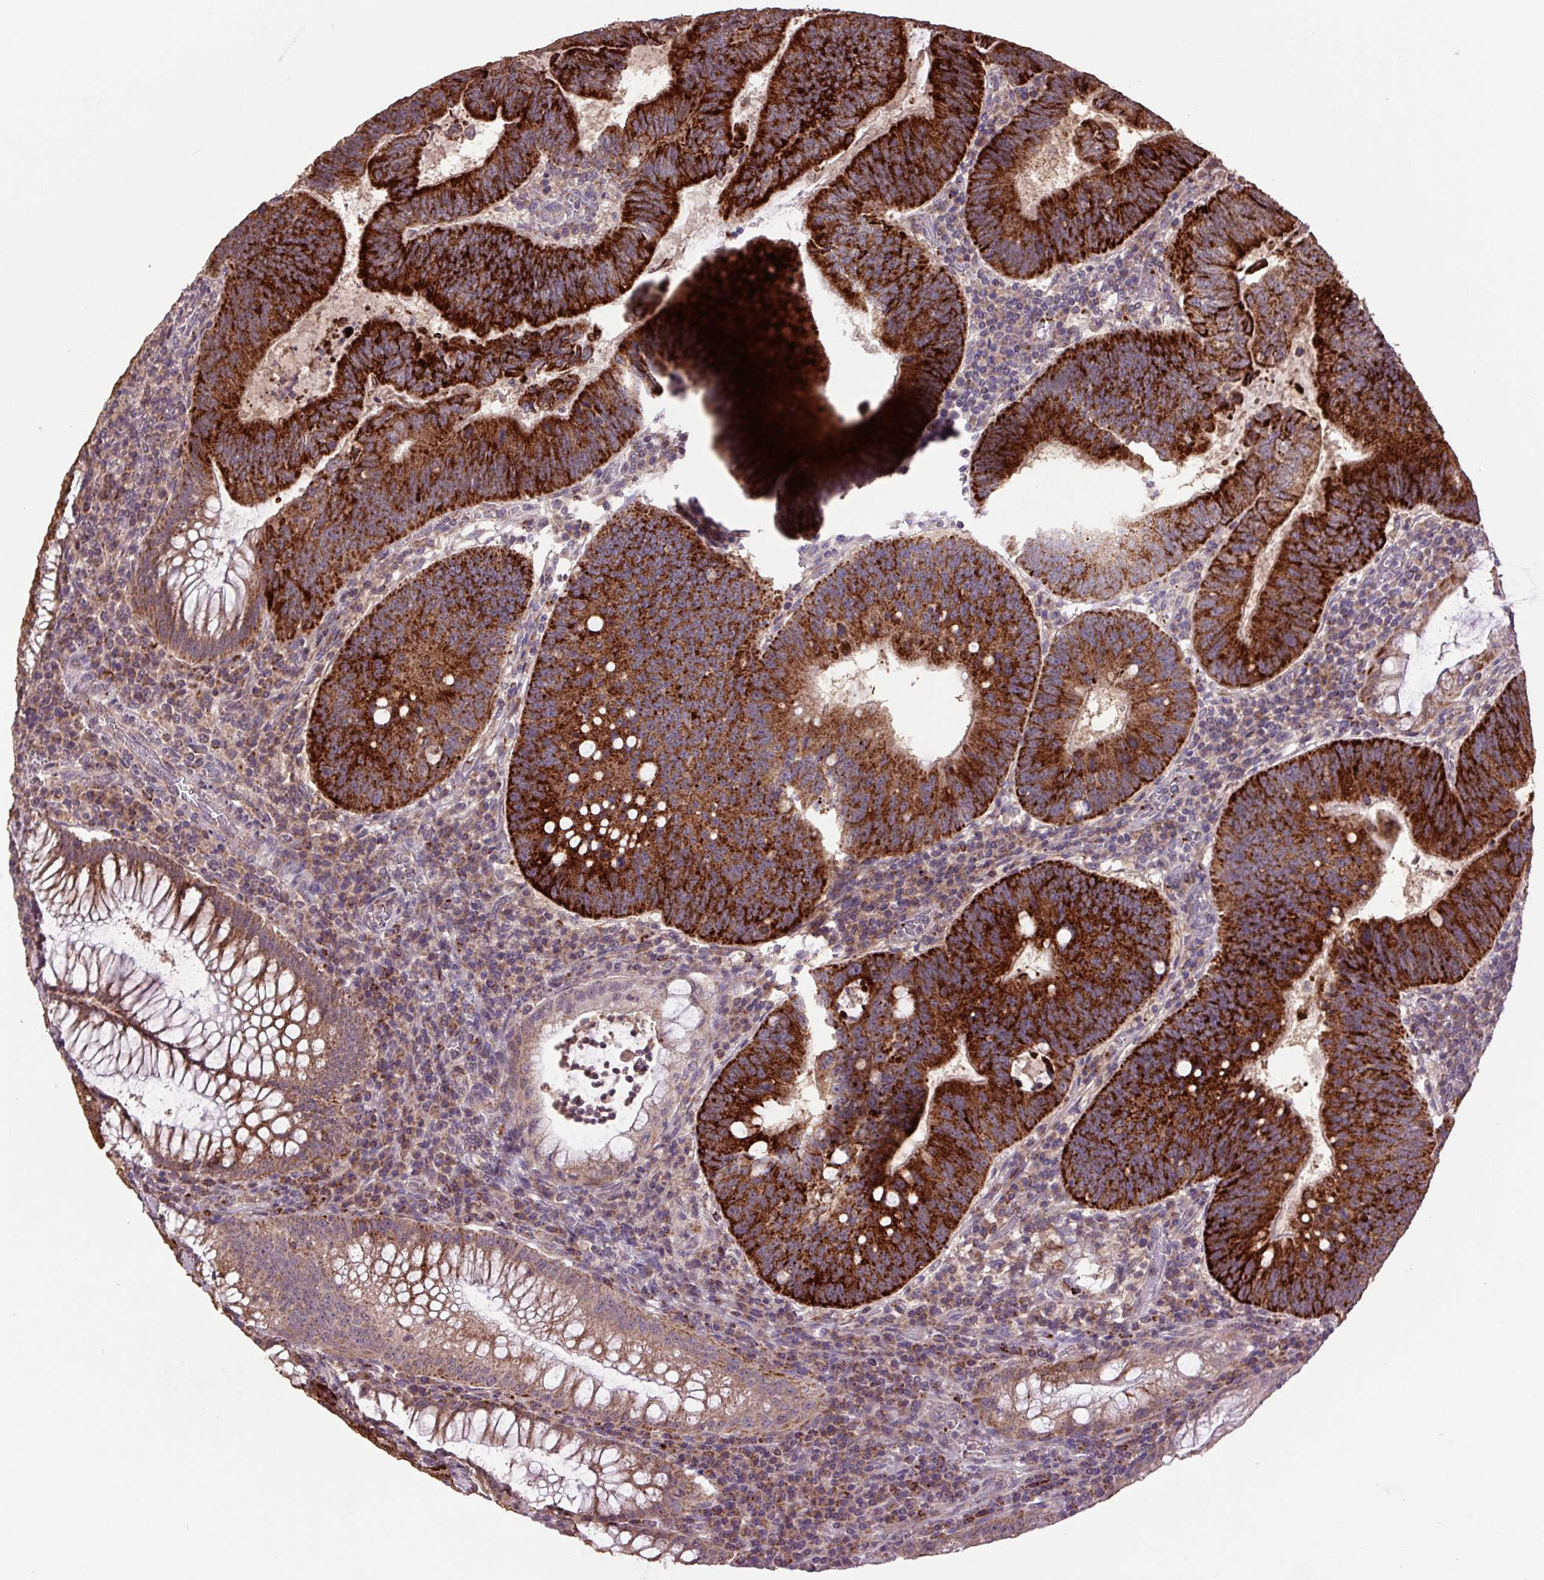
{"staining": {"intensity": "strong", "quantity": ">75%", "location": "cytoplasmic/membranous"}, "tissue": "colorectal cancer", "cell_type": "Tumor cells", "image_type": "cancer", "snomed": [{"axis": "morphology", "description": "Adenocarcinoma, NOS"}, {"axis": "topography", "description": "Colon"}], "caption": "Colorectal adenocarcinoma stained with a protein marker shows strong staining in tumor cells.", "gene": "TMEM160", "patient": {"sex": "male", "age": 67}}